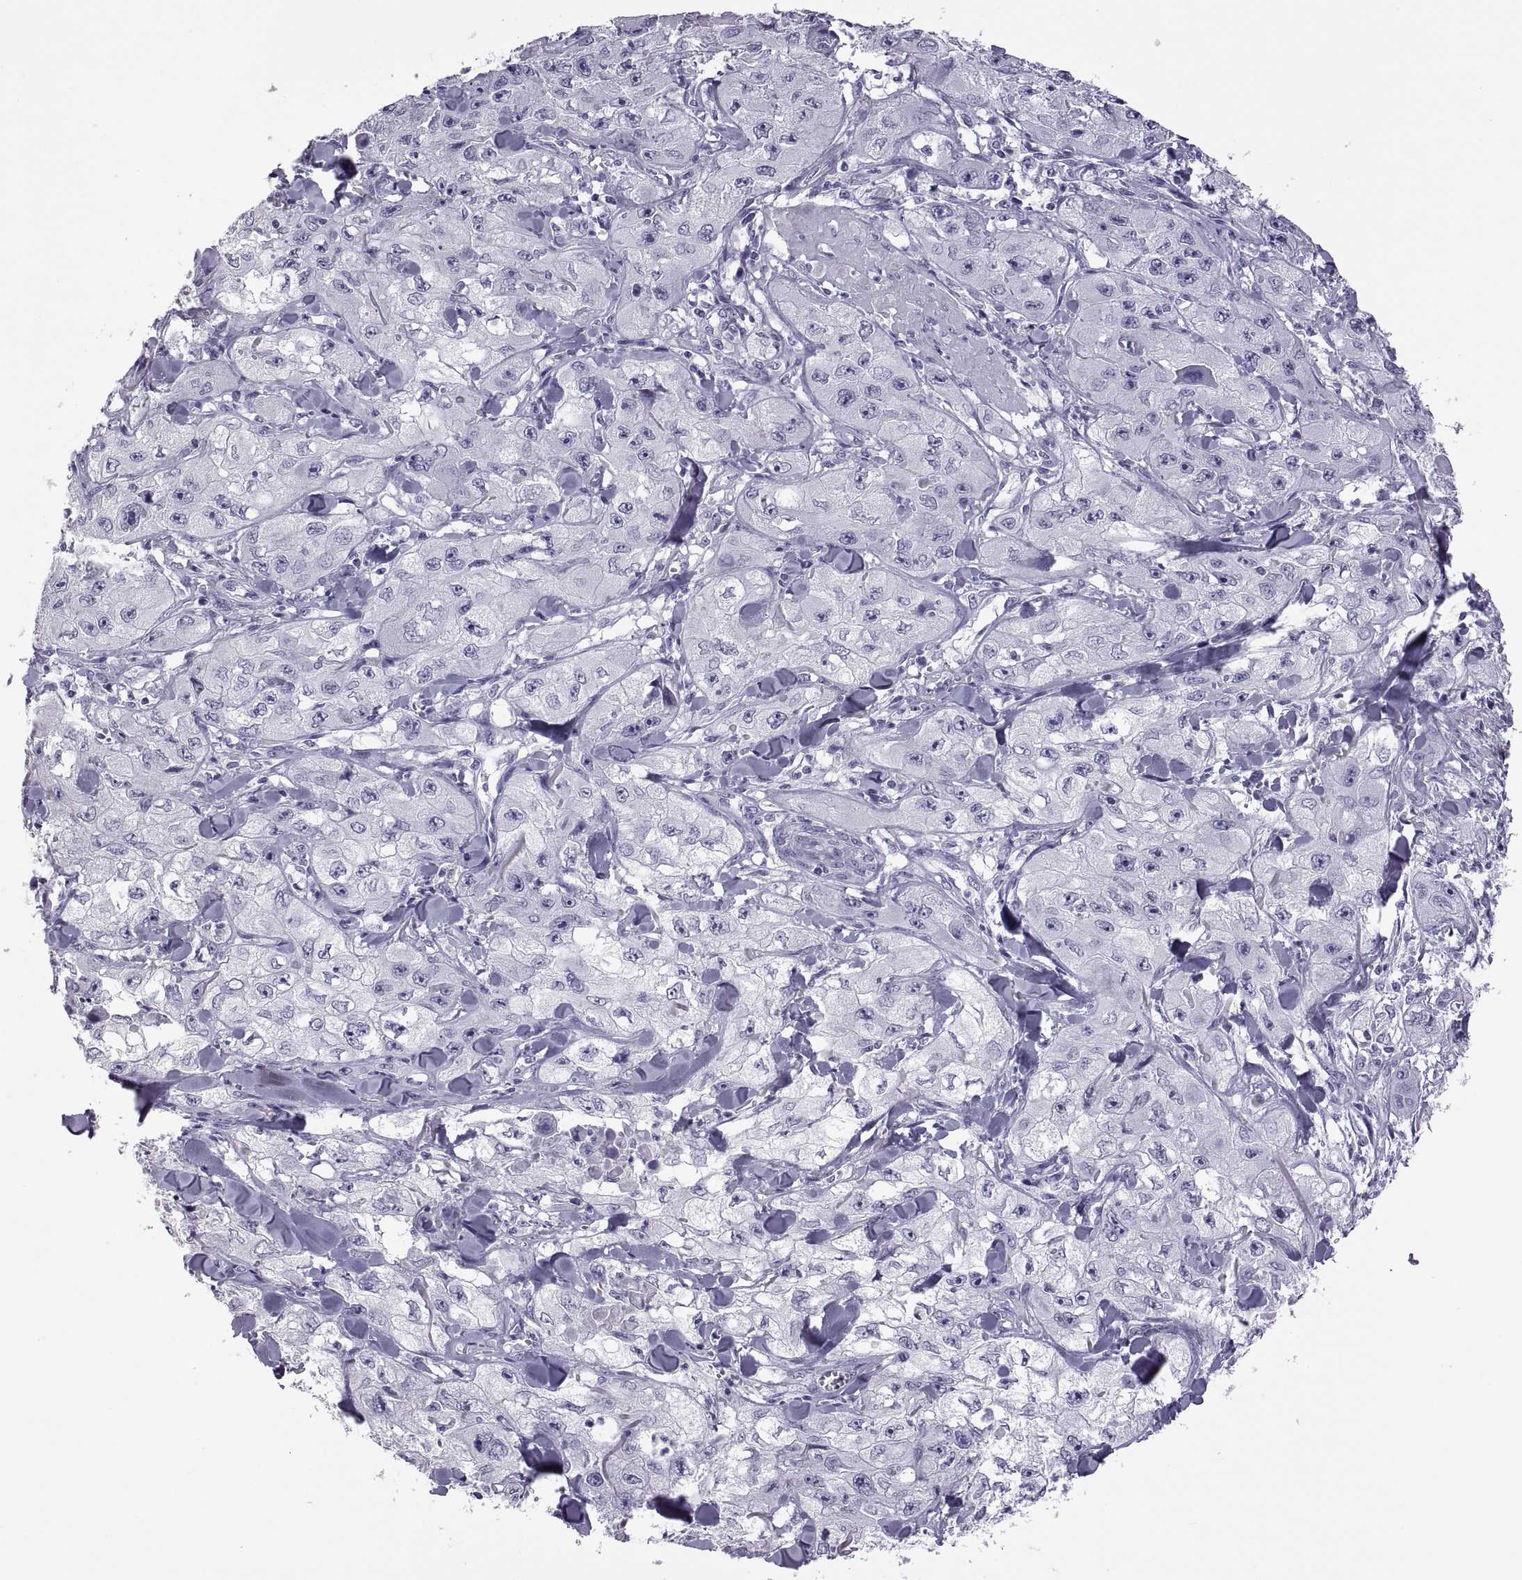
{"staining": {"intensity": "negative", "quantity": "none", "location": "none"}, "tissue": "skin cancer", "cell_type": "Tumor cells", "image_type": "cancer", "snomed": [{"axis": "morphology", "description": "Squamous cell carcinoma, NOS"}, {"axis": "topography", "description": "Skin"}, {"axis": "topography", "description": "Subcutis"}], "caption": "Immunohistochemical staining of skin cancer shows no significant expression in tumor cells.", "gene": "RDM1", "patient": {"sex": "male", "age": 73}}